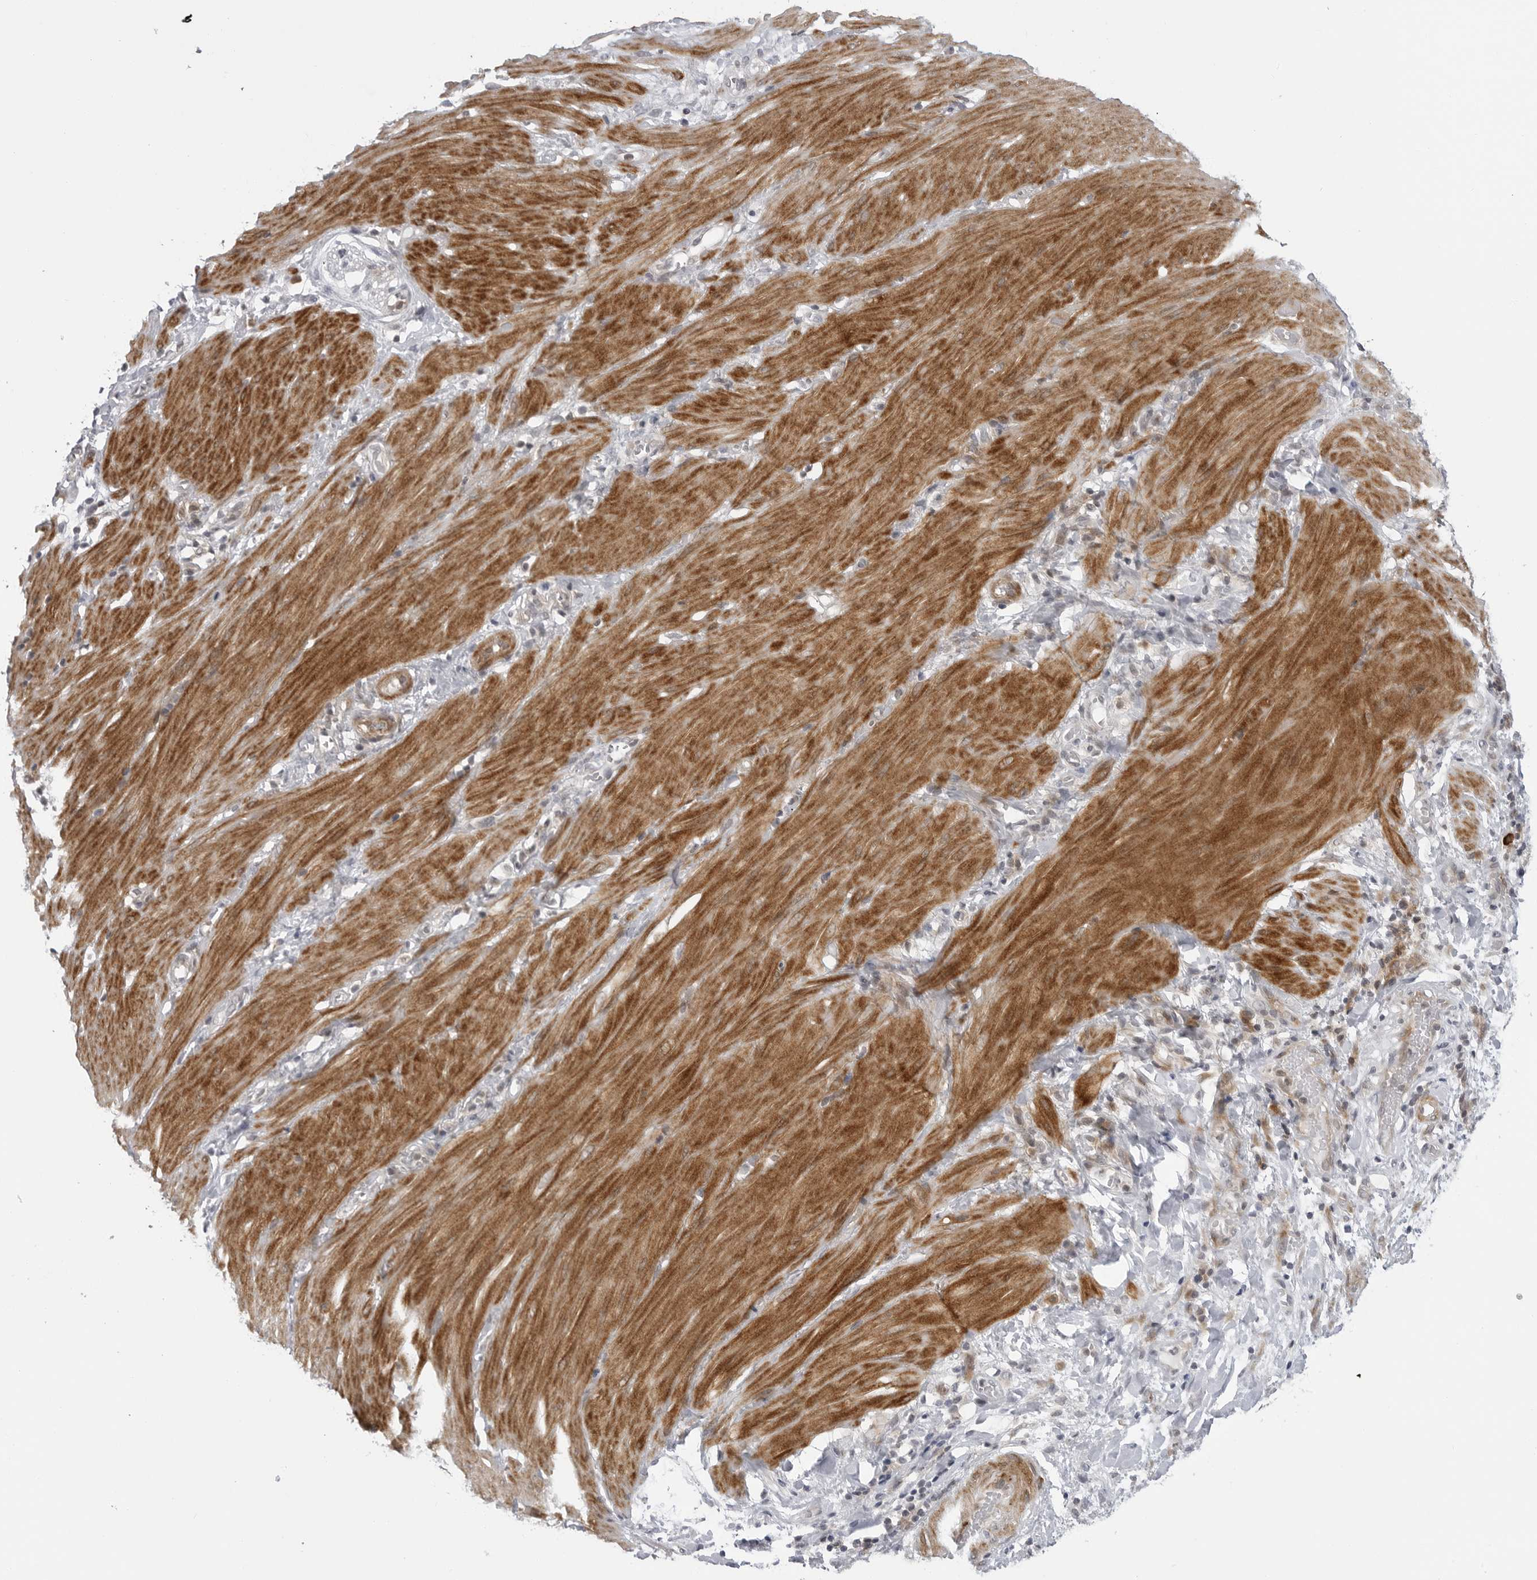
{"staining": {"intensity": "weak", "quantity": "<25%", "location": "cytoplasmic/membranous"}, "tissue": "stomach cancer", "cell_type": "Tumor cells", "image_type": "cancer", "snomed": [{"axis": "morphology", "description": "Adenocarcinoma, NOS"}, {"axis": "topography", "description": "Stomach"}, {"axis": "topography", "description": "Stomach, lower"}], "caption": "This is a photomicrograph of IHC staining of stomach cancer (adenocarcinoma), which shows no expression in tumor cells.", "gene": "ADAMTS5", "patient": {"sex": "female", "age": 48}}